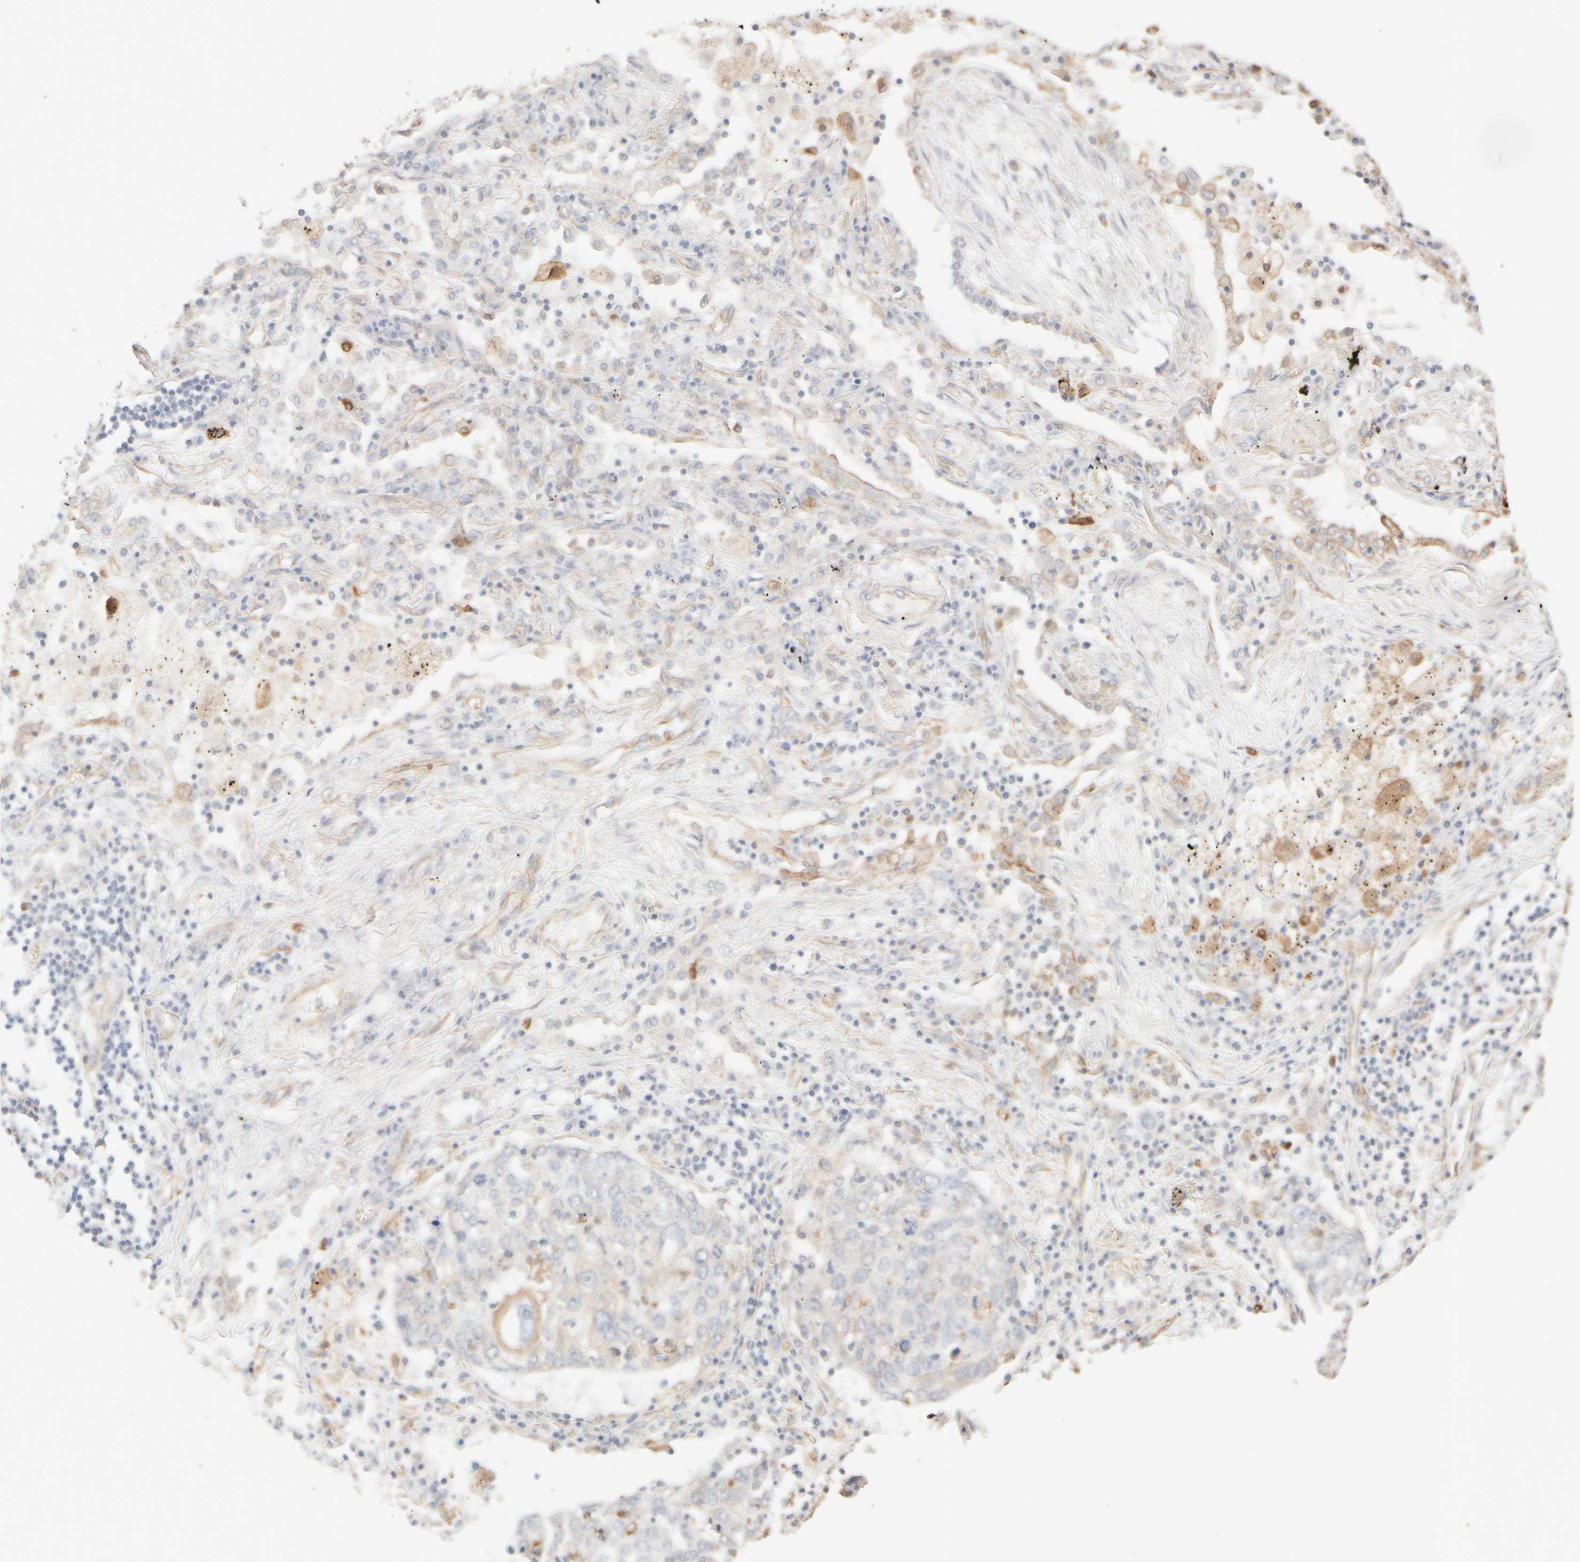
{"staining": {"intensity": "negative", "quantity": "none", "location": "none"}, "tissue": "lung cancer", "cell_type": "Tumor cells", "image_type": "cancer", "snomed": [{"axis": "morphology", "description": "Squamous cell carcinoma, NOS"}, {"axis": "topography", "description": "Lung"}], "caption": "An IHC photomicrograph of squamous cell carcinoma (lung) is shown. There is no staining in tumor cells of squamous cell carcinoma (lung).", "gene": "KRT15", "patient": {"sex": "female", "age": 63}}